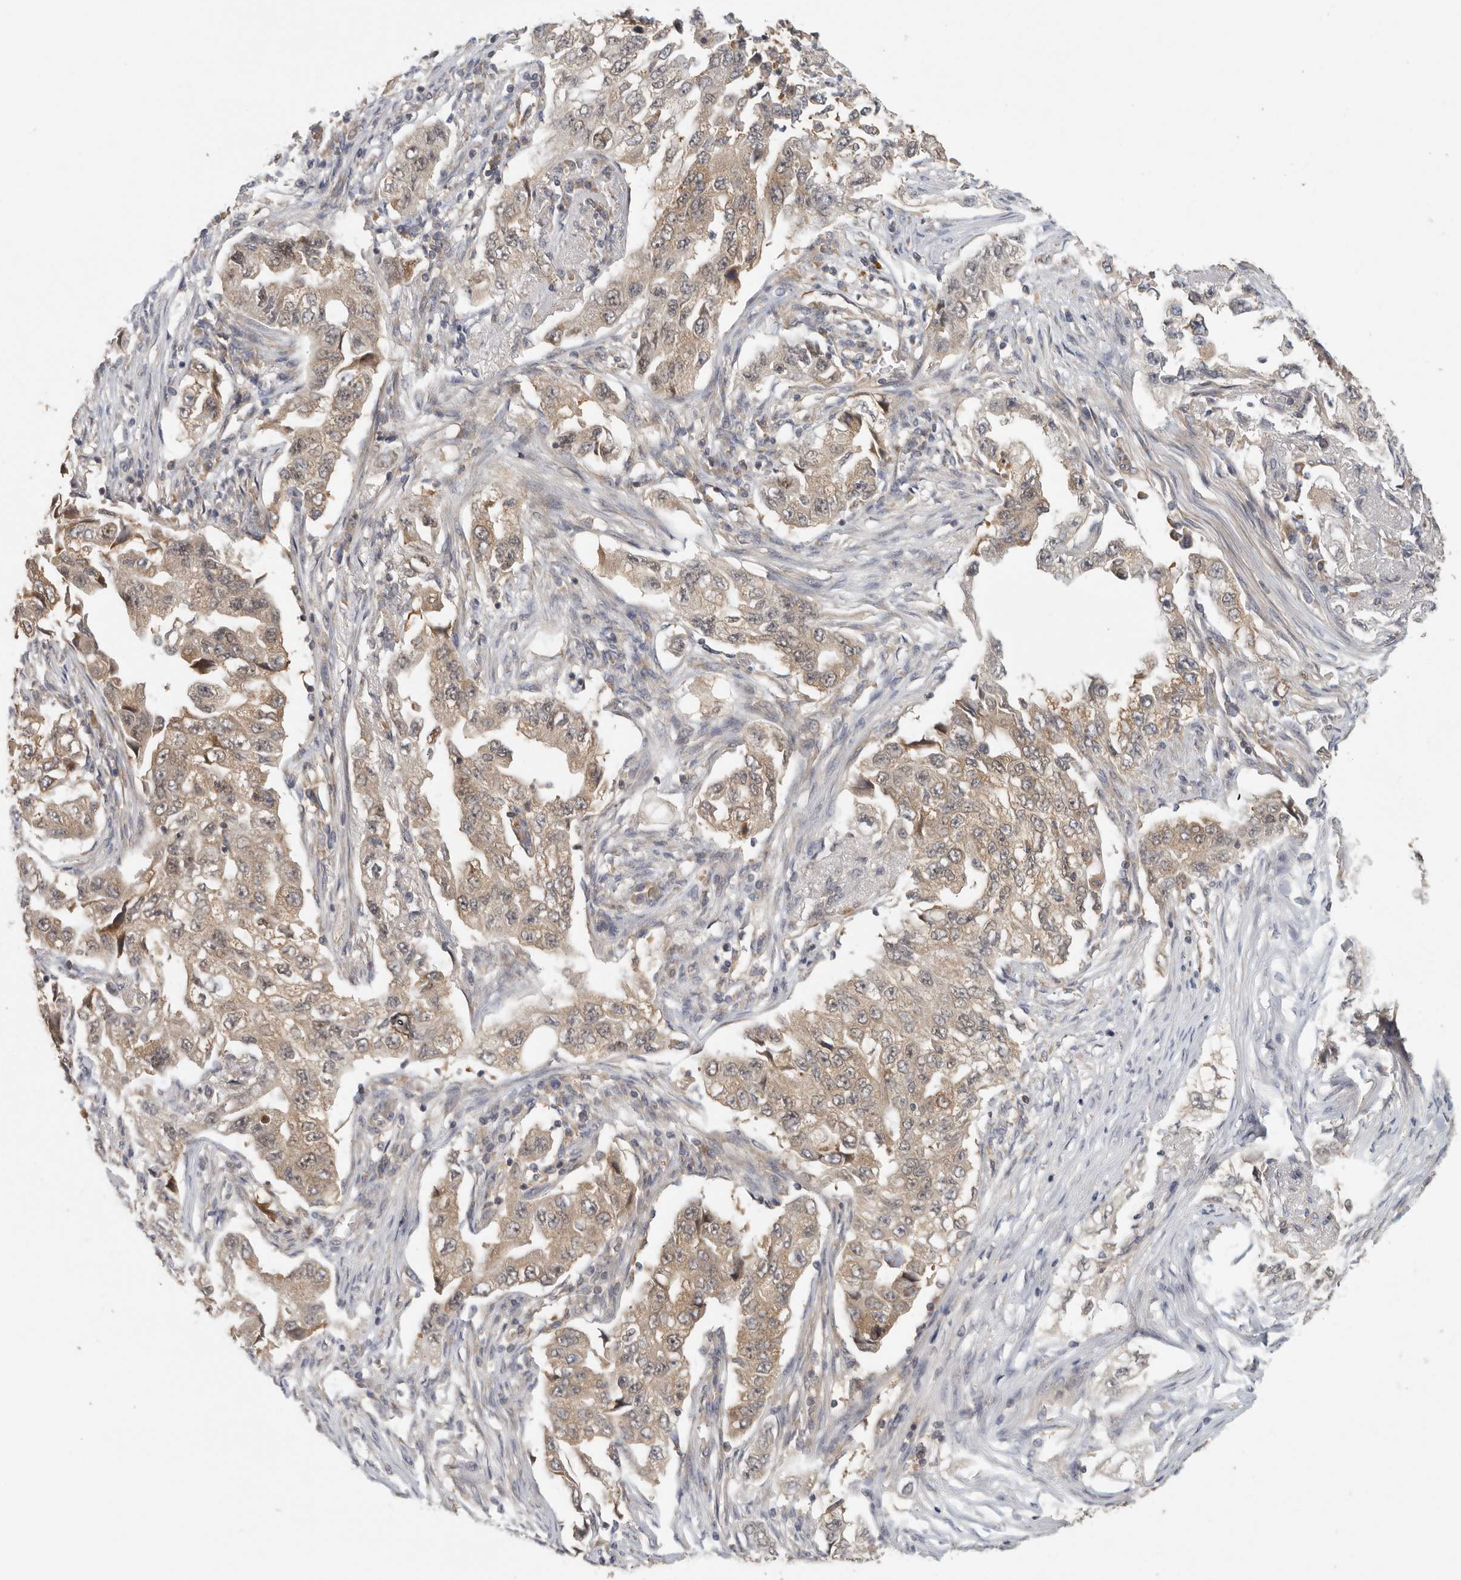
{"staining": {"intensity": "moderate", "quantity": "25%-75%", "location": "cytoplasmic/membranous"}, "tissue": "lung cancer", "cell_type": "Tumor cells", "image_type": "cancer", "snomed": [{"axis": "morphology", "description": "Adenocarcinoma, NOS"}, {"axis": "topography", "description": "Lung"}], "caption": "Immunohistochemical staining of lung cancer (adenocarcinoma) exhibits moderate cytoplasmic/membranous protein positivity in approximately 25%-75% of tumor cells.", "gene": "CCT8", "patient": {"sex": "female", "age": 51}}